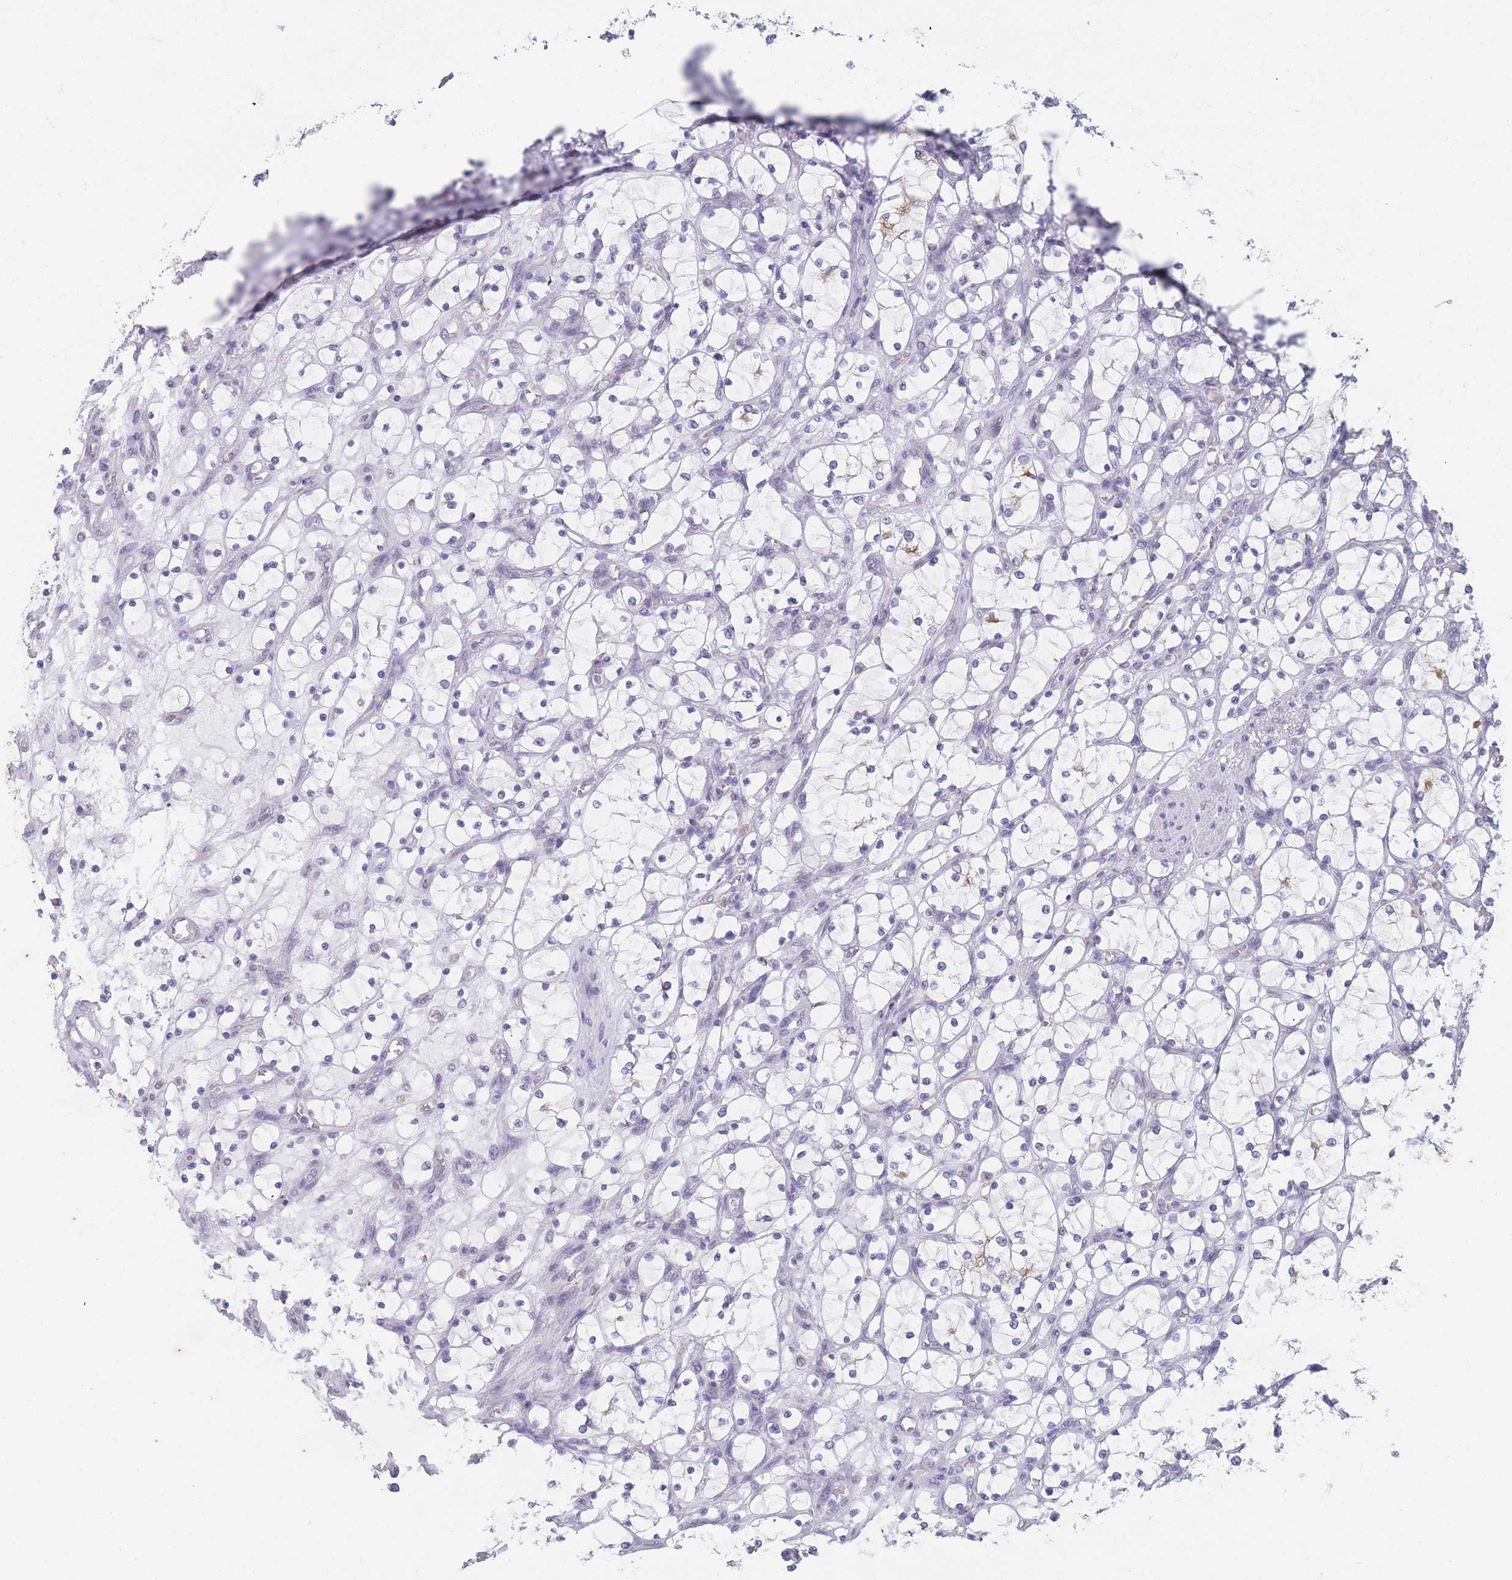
{"staining": {"intensity": "negative", "quantity": "none", "location": "none"}, "tissue": "renal cancer", "cell_type": "Tumor cells", "image_type": "cancer", "snomed": [{"axis": "morphology", "description": "Adenocarcinoma, NOS"}, {"axis": "topography", "description": "Kidney"}], "caption": "The histopathology image reveals no staining of tumor cells in renal adenocarcinoma.", "gene": "TMED10", "patient": {"sex": "female", "age": 69}}